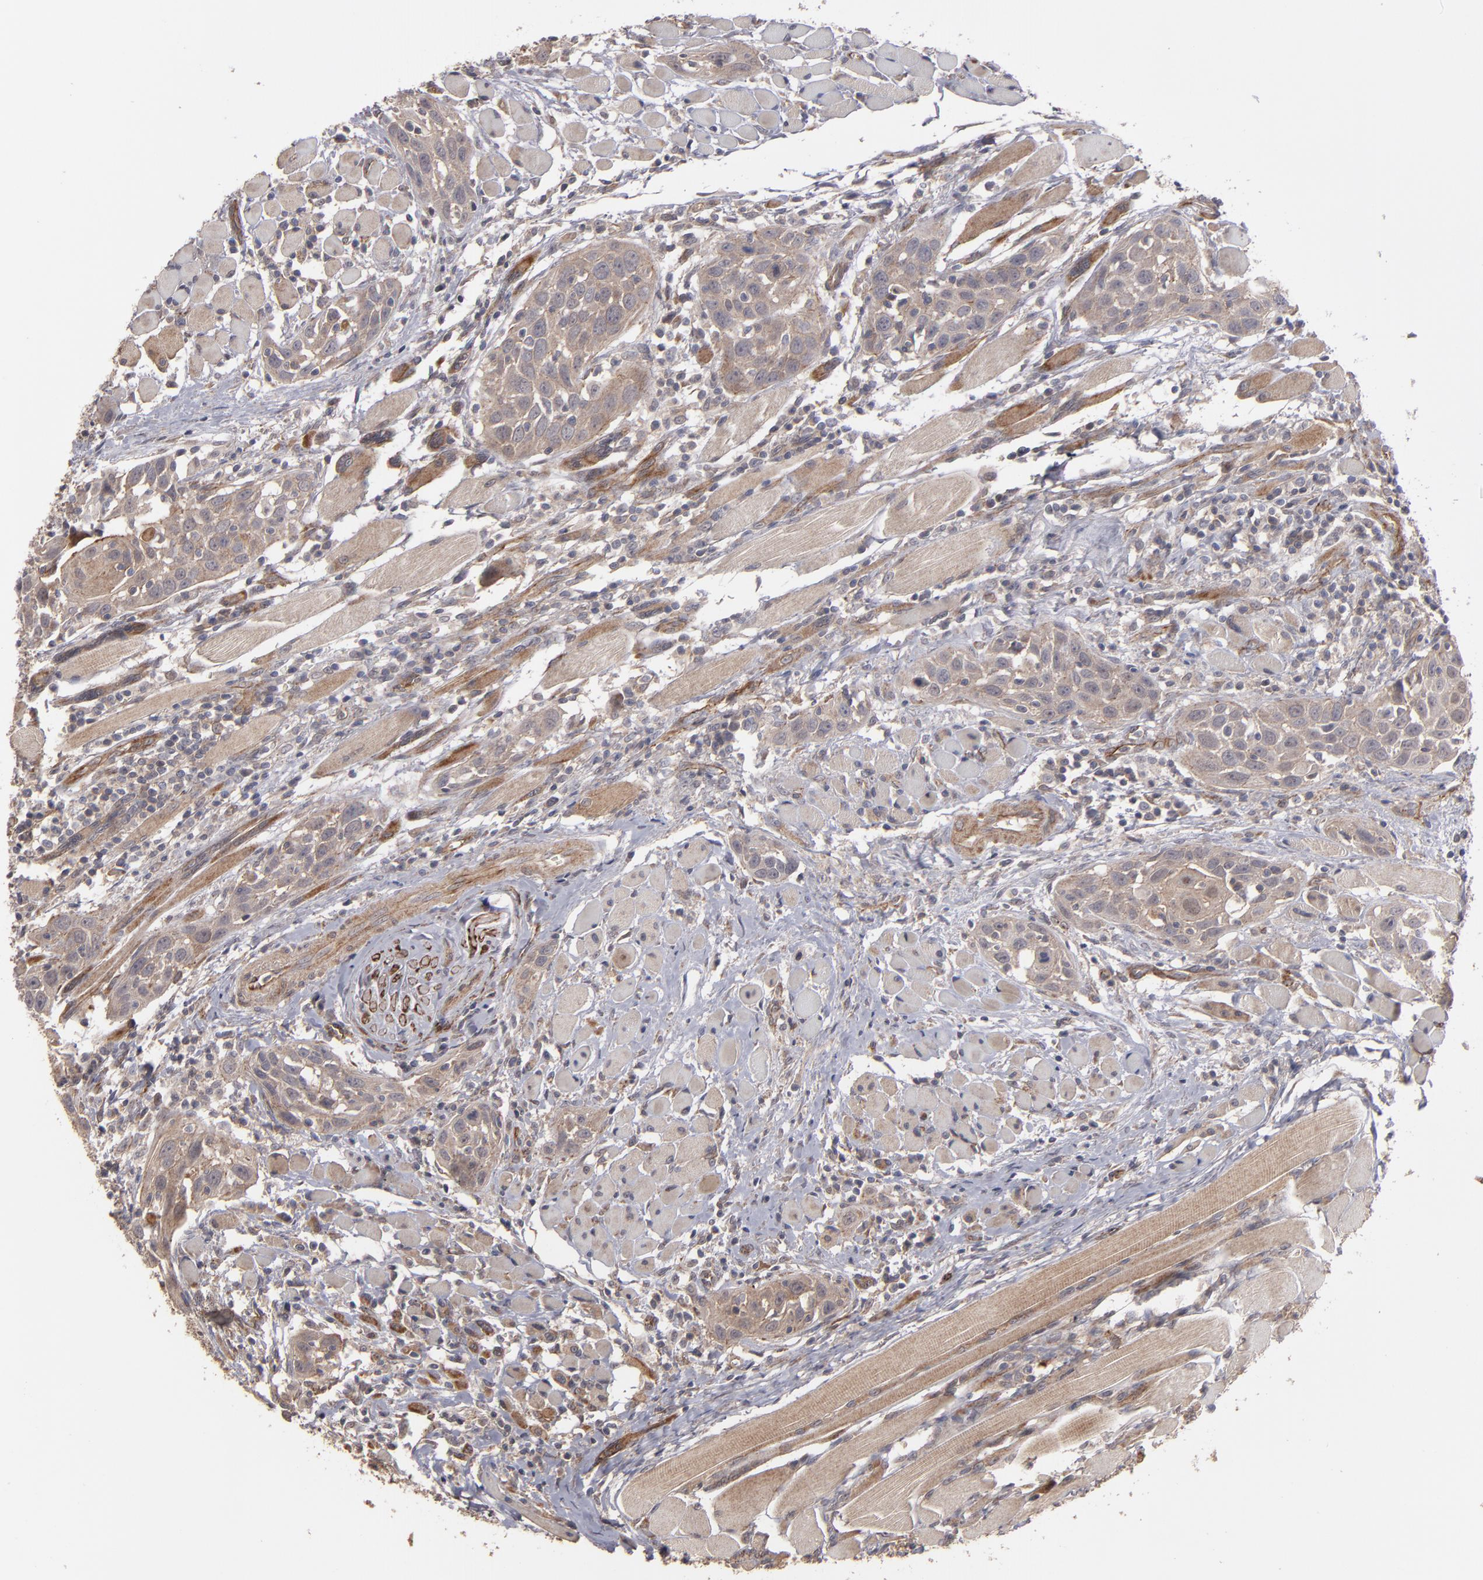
{"staining": {"intensity": "weak", "quantity": ">75%", "location": "cytoplasmic/membranous"}, "tissue": "head and neck cancer", "cell_type": "Tumor cells", "image_type": "cancer", "snomed": [{"axis": "morphology", "description": "Squamous cell carcinoma, NOS"}, {"axis": "topography", "description": "Oral tissue"}, {"axis": "topography", "description": "Head-Neck"}], "caption": "Immunohistochemistry (IHC) of head and neck cancer exhibits low levels of weak cytoplasmic/membranous expression in approximately >75% of tumor cells. (DAB IHC with brightfield microscopy, high magnification).", "gene": "TJP1", "patient": {"sex": "female", "age": 50}}